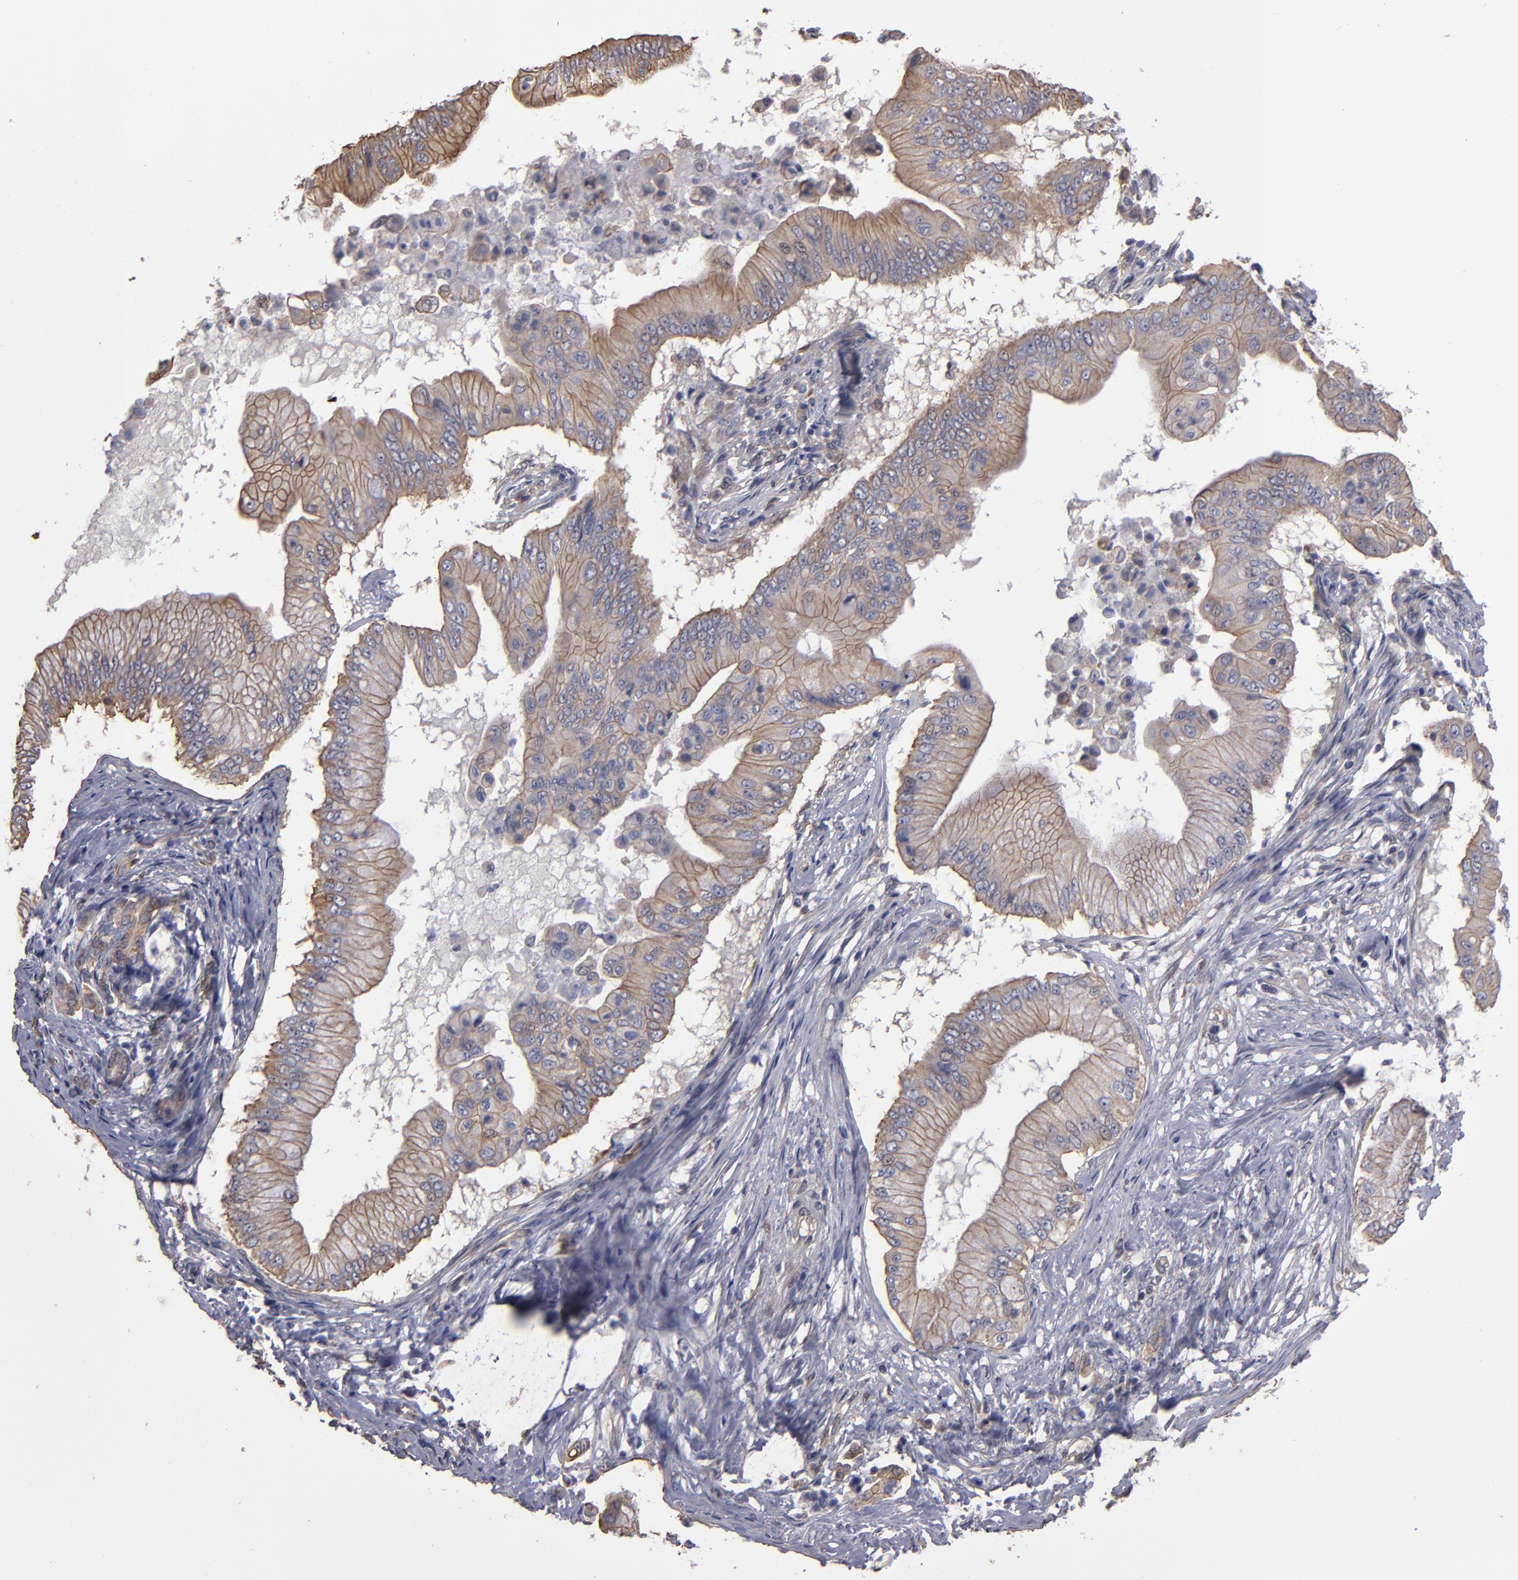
{"staining": {"intensity": "weak", "quantity": ">75%", "location": "cytoplasmic/membranous"}, "tissue": "pancreatic cancer", "cell_type": "Tumor cells", "image_type": "cancer", "snomed": [{"axis": "morphology", "description": "Adenocarcinoma, NOS"}, {"axis": "topography", "description": "Pancreas"}], "caption": "Tumor cells demonstrate low levels of weak cytoplasmic/membranous expression in about >75% of cells in pancreatic cancer (adenocarcinoma).", "gene": "NDRG2", "patient": {"sex": "male", "age": 62}}